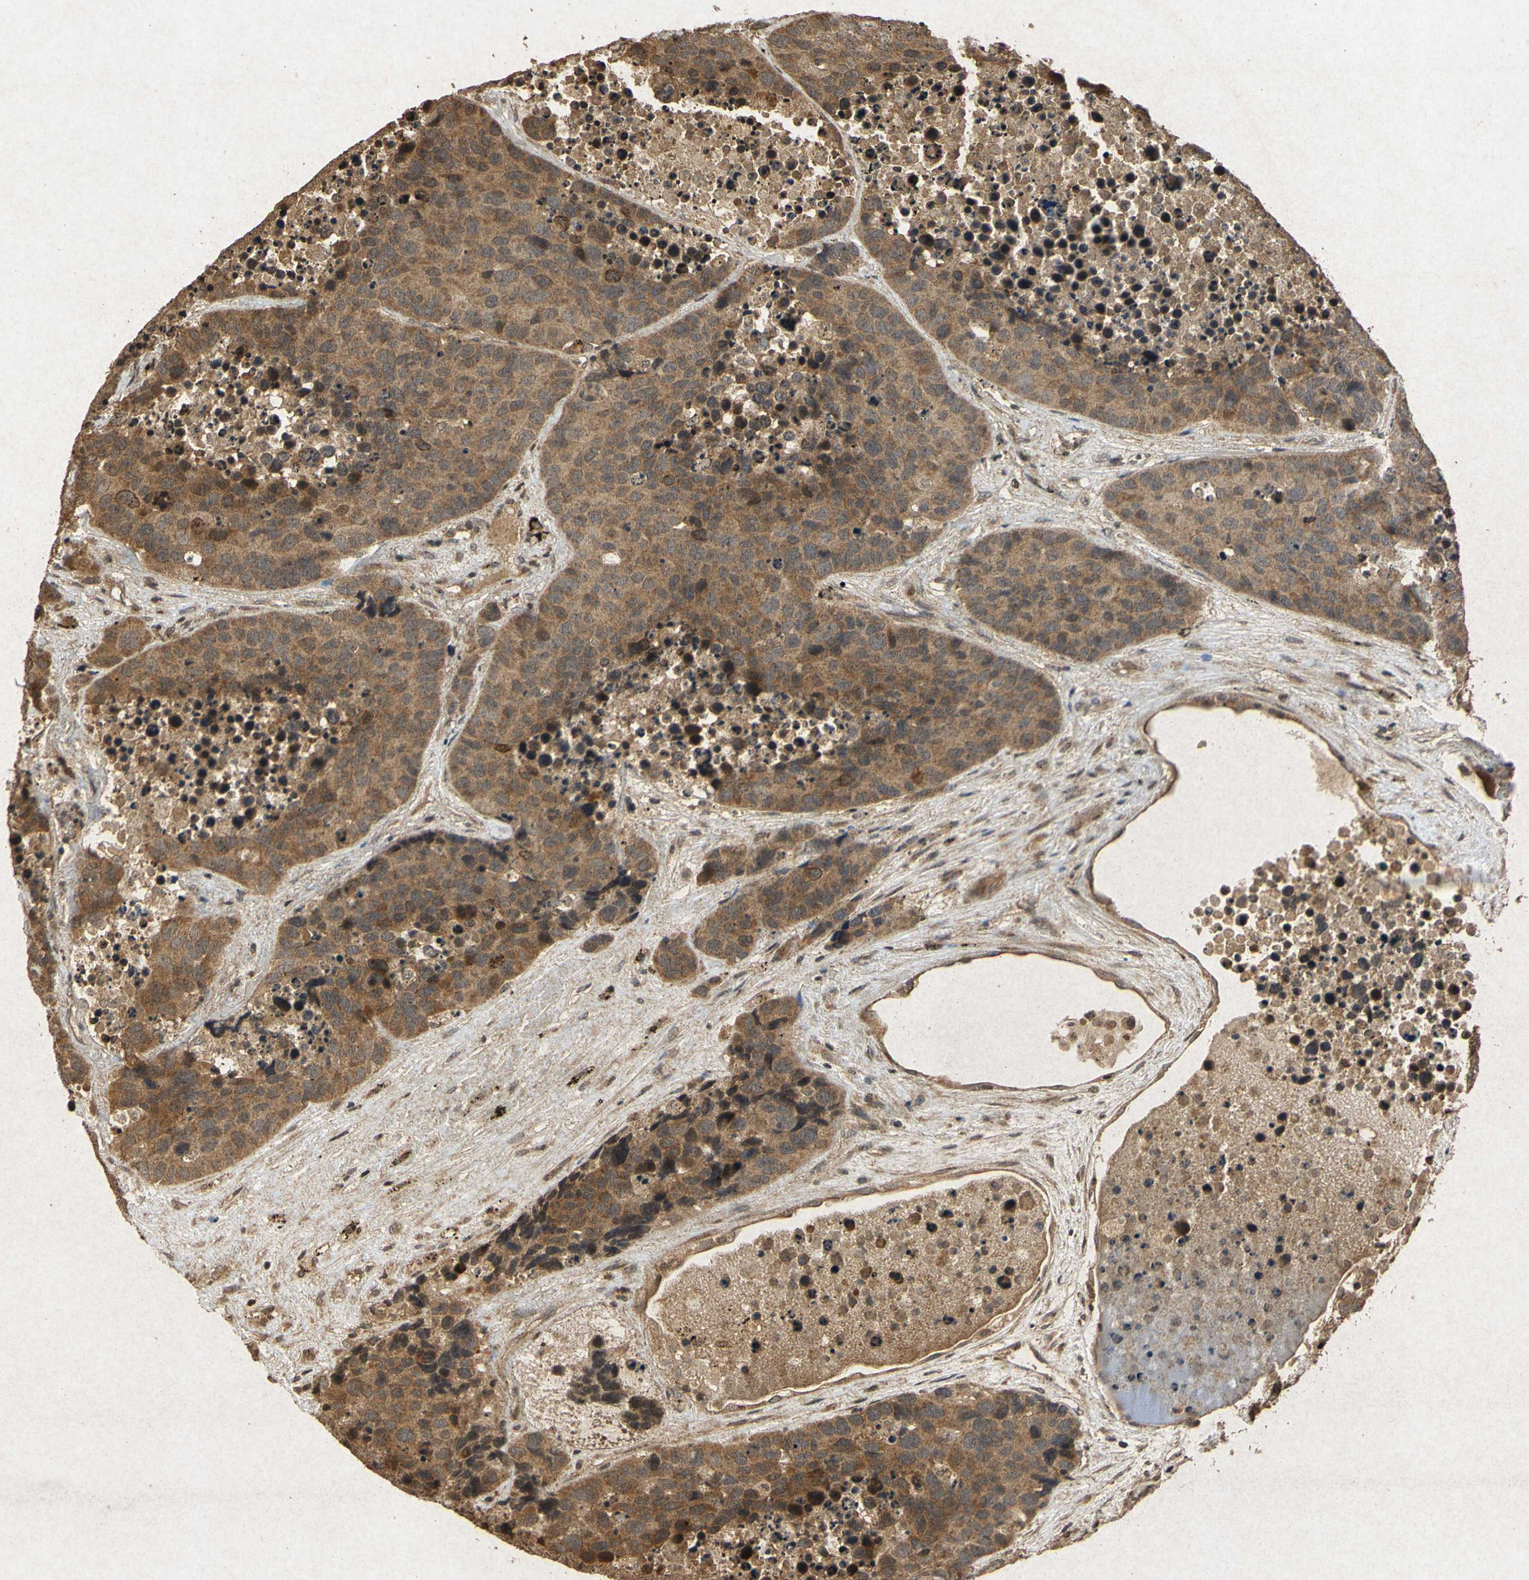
{"staining": {"intensity": "moderate", "quantity": ">75%", "location": "cytoplasmic/membranous"}, "tissue": "carcinoid", "cell_type": "Tumor cells", "image_type": "cancer", "snomed": [{"axis": "morphology", "description": "Carcinoid, malignant, NOS"}, {"axis": "topography", "description": "Lung"}], "caption": "Approximately >75% of tumor cells in carcinoid (malignant) display moderate cytoplasmic/membranous protein staining as visualized by brown immunohistochemical staining.", "gene": "ATP6V1H", "patient": {"sex": "male", "age": 60}}